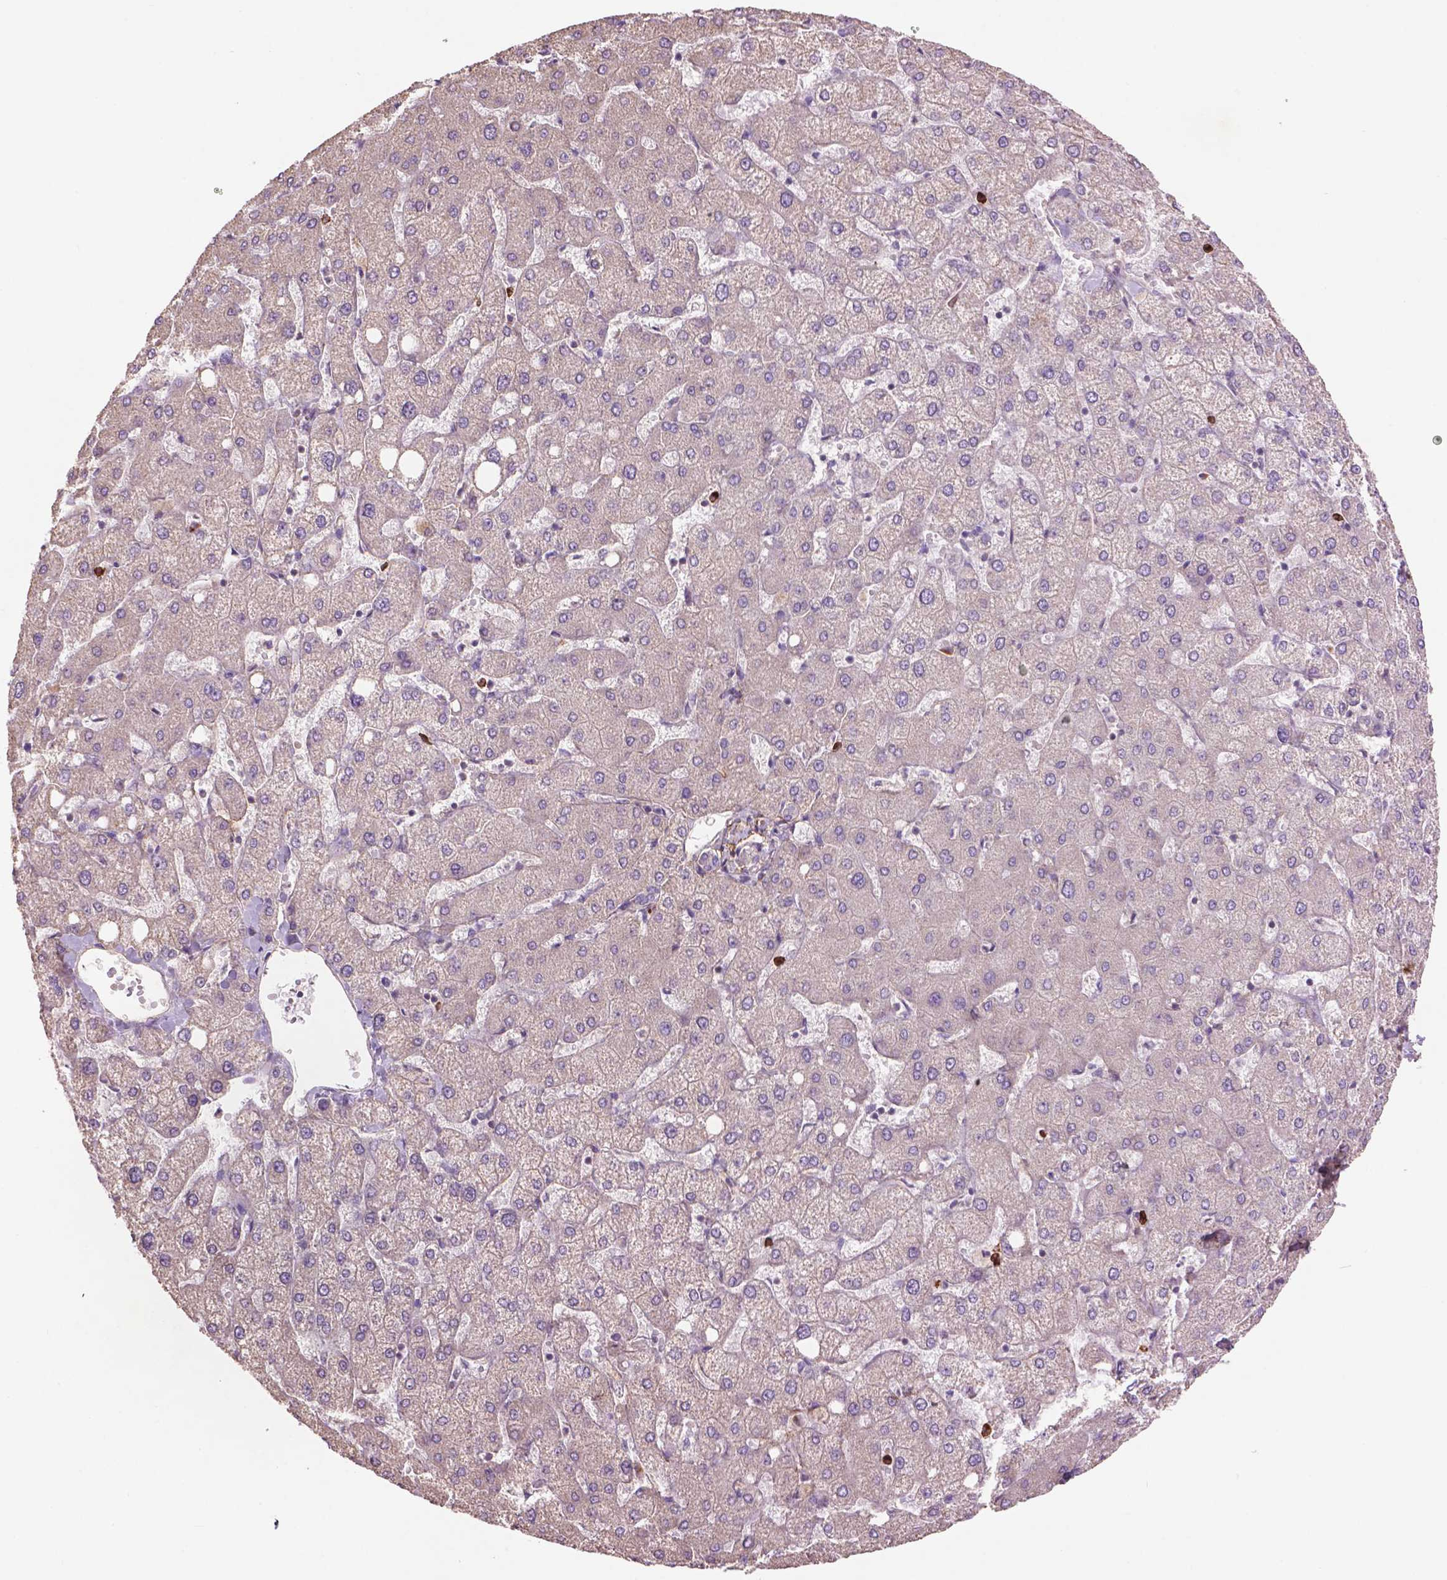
{"staining": {"intensity": "negative", "quantity": "none", "location": "none"}, "tissue": "liver", "cell_type": "Cholangiocytes", "image_type": "normal", "snomed": [{"axis": "morphology", "description": "Normal tissue, NOS"}, {"axis": "topography", "description": "Liver"}], "caption": "The micrograph reveals no significant positivity in cholangiocytes of liver.", "gene": "LRRC3C", "patient": {"sex": "female", "age": 54}}